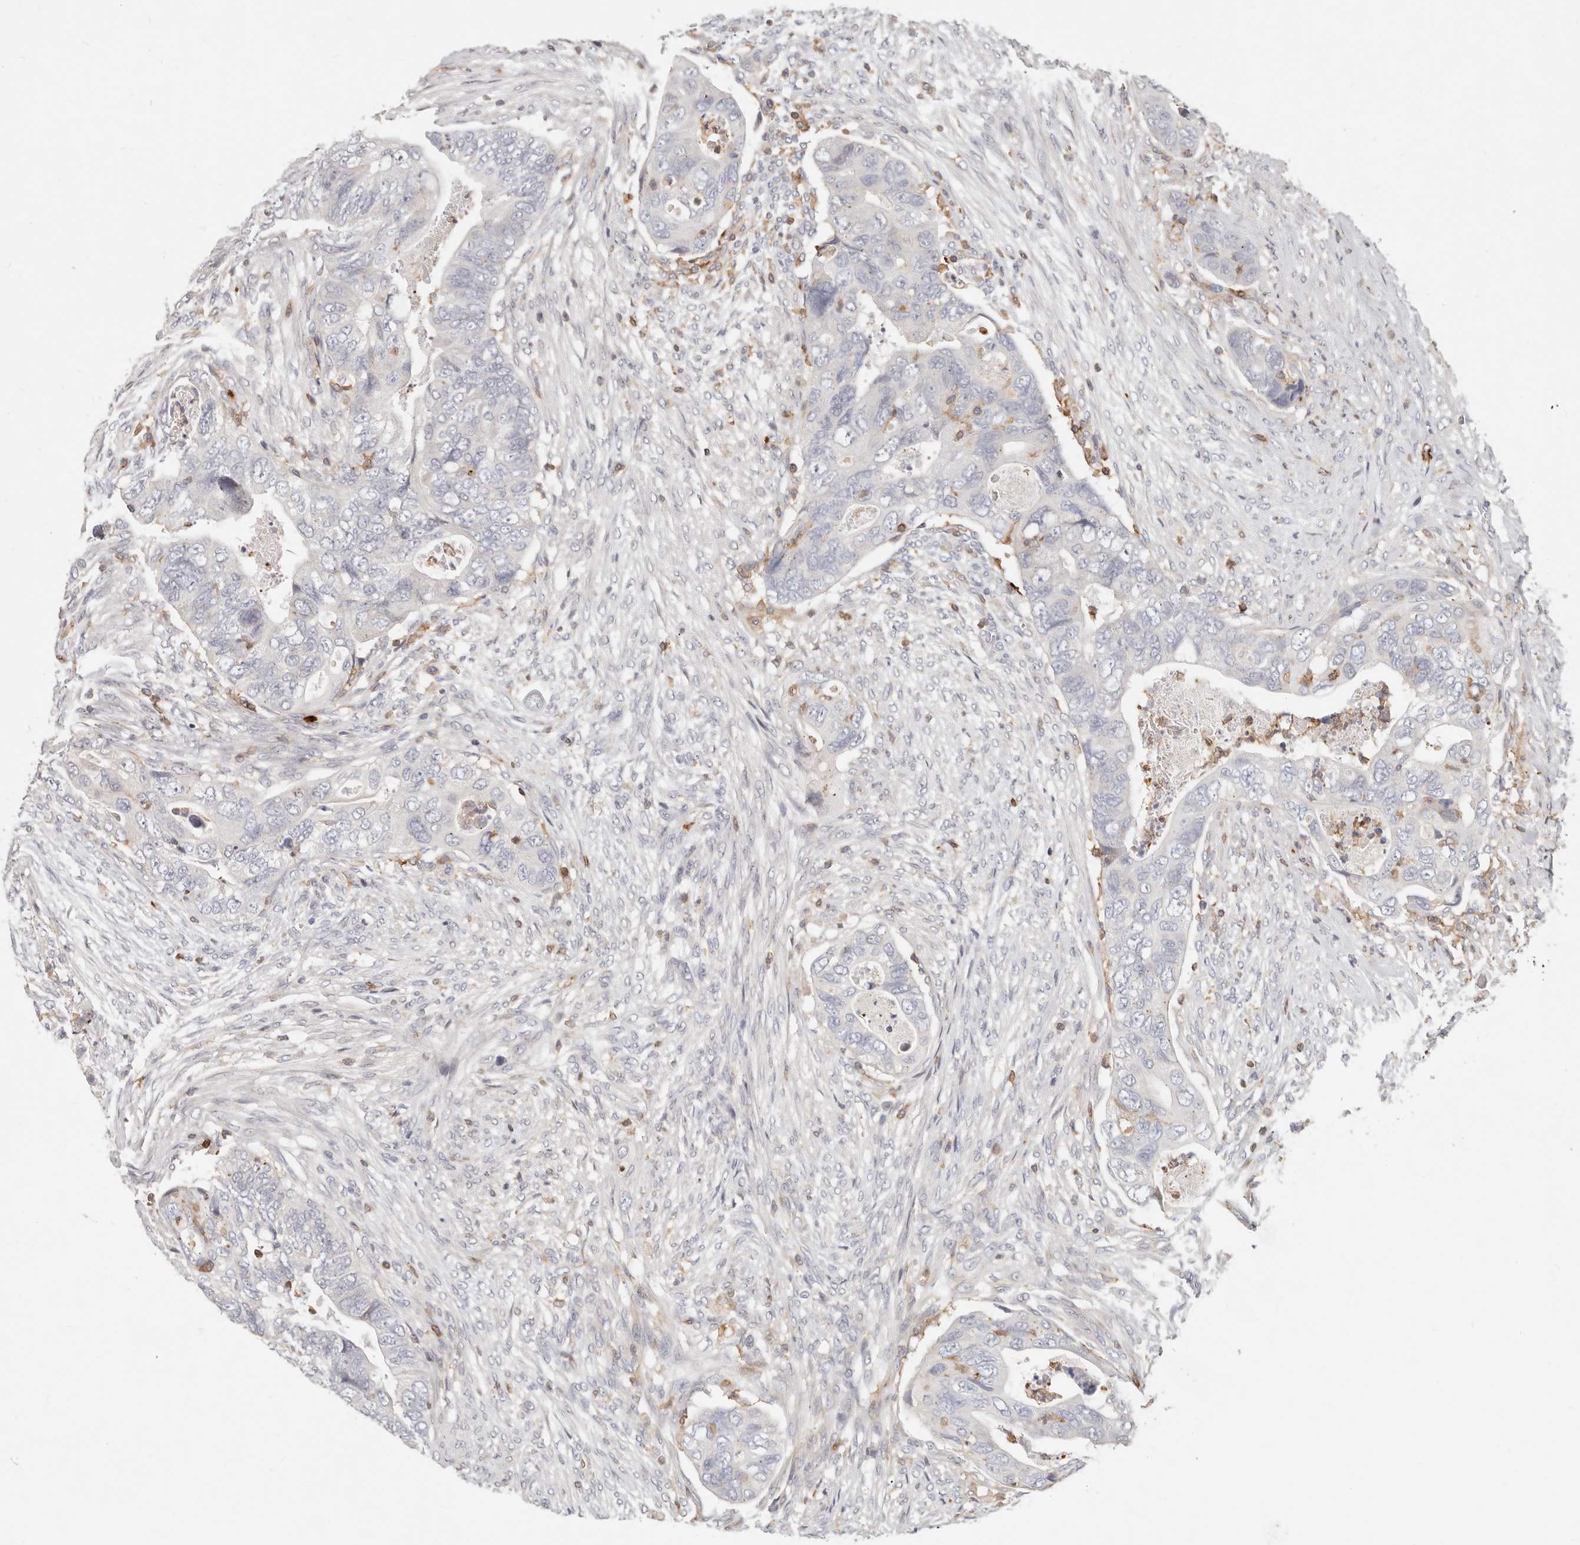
{"staining": {"intensity": "negative", "quantity": "none", "location": "none"}, "tissue": "colorectal cancer", "cell_type": "Tumor cells", "image_type": "cancer", "snomed": [{"axis": "morphology", "description": "Adenocarcinoma, NOS"}, {"axis": "topography", "description": "Rectum"}], "caption": "DAB immunohistochemical staining of adenocarcinoma (colorectal) reveals no significant positivity in tumor cells. (DAB IHC with hematoxylin counter stain).", "gene": "TMEM63B", "patient": {"sex": "male", "age": 63}}